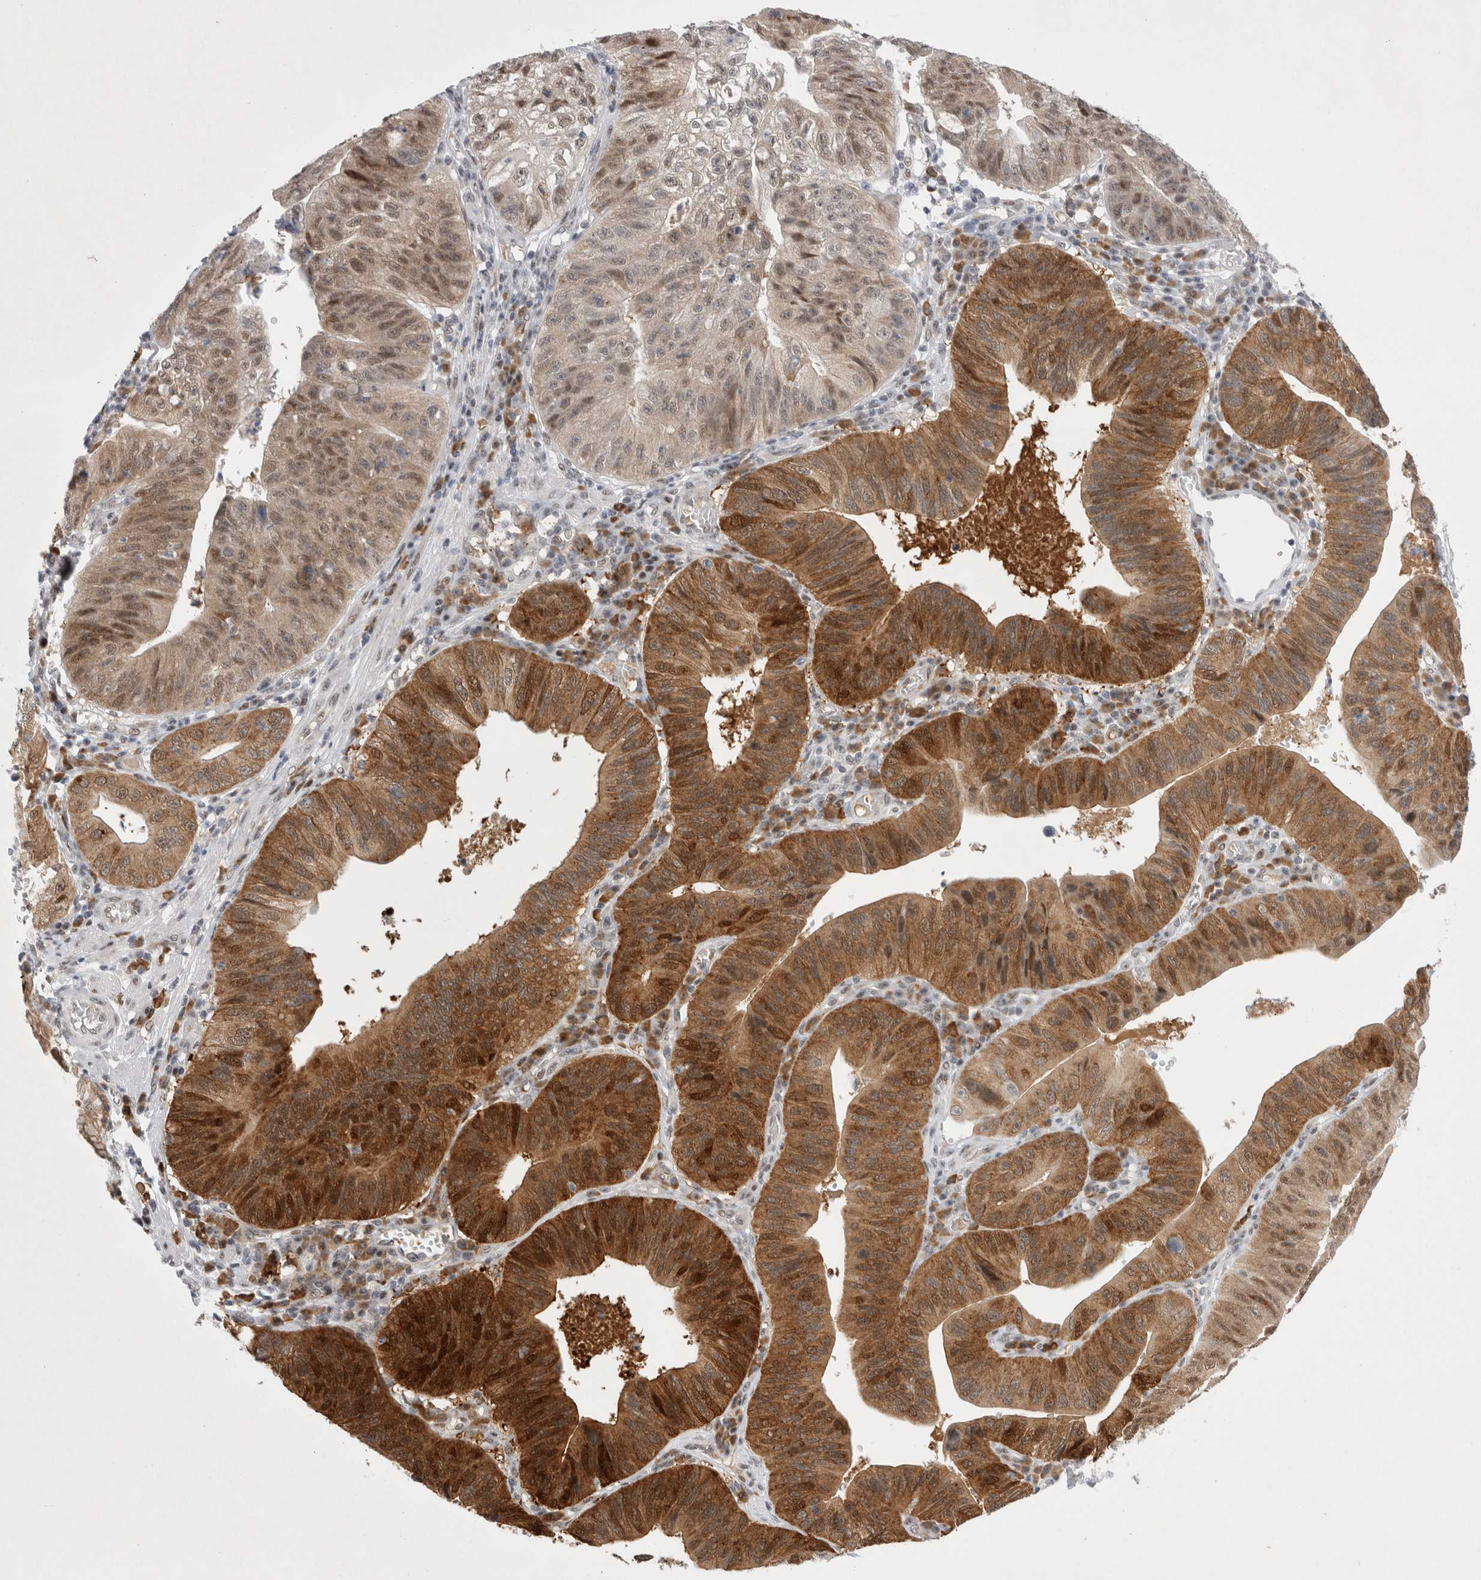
{"staining": {"intensity": "strong", "quantity": ">75%", "location": "cytoplasmic/membranous,nuclear"}, "tissue": "stomach cancer", "cell_type": "Tumor cells", "image_type": "cancer", "snomed": [{"axis": "morphology", "description": "Adenocarcinoma, NOS"}, {"axis": "topography", "description": "Stomach"}], "caption": "This is a photomicrograph of immunohistochemistry (IHC) staining of stomach adenocarcinoma, which shows strong expression in the cytoplasmic/membranous and nuclear of tumor cells.", "gene": "WIPF2", "patient": {"sex": "male", "age": 59}}